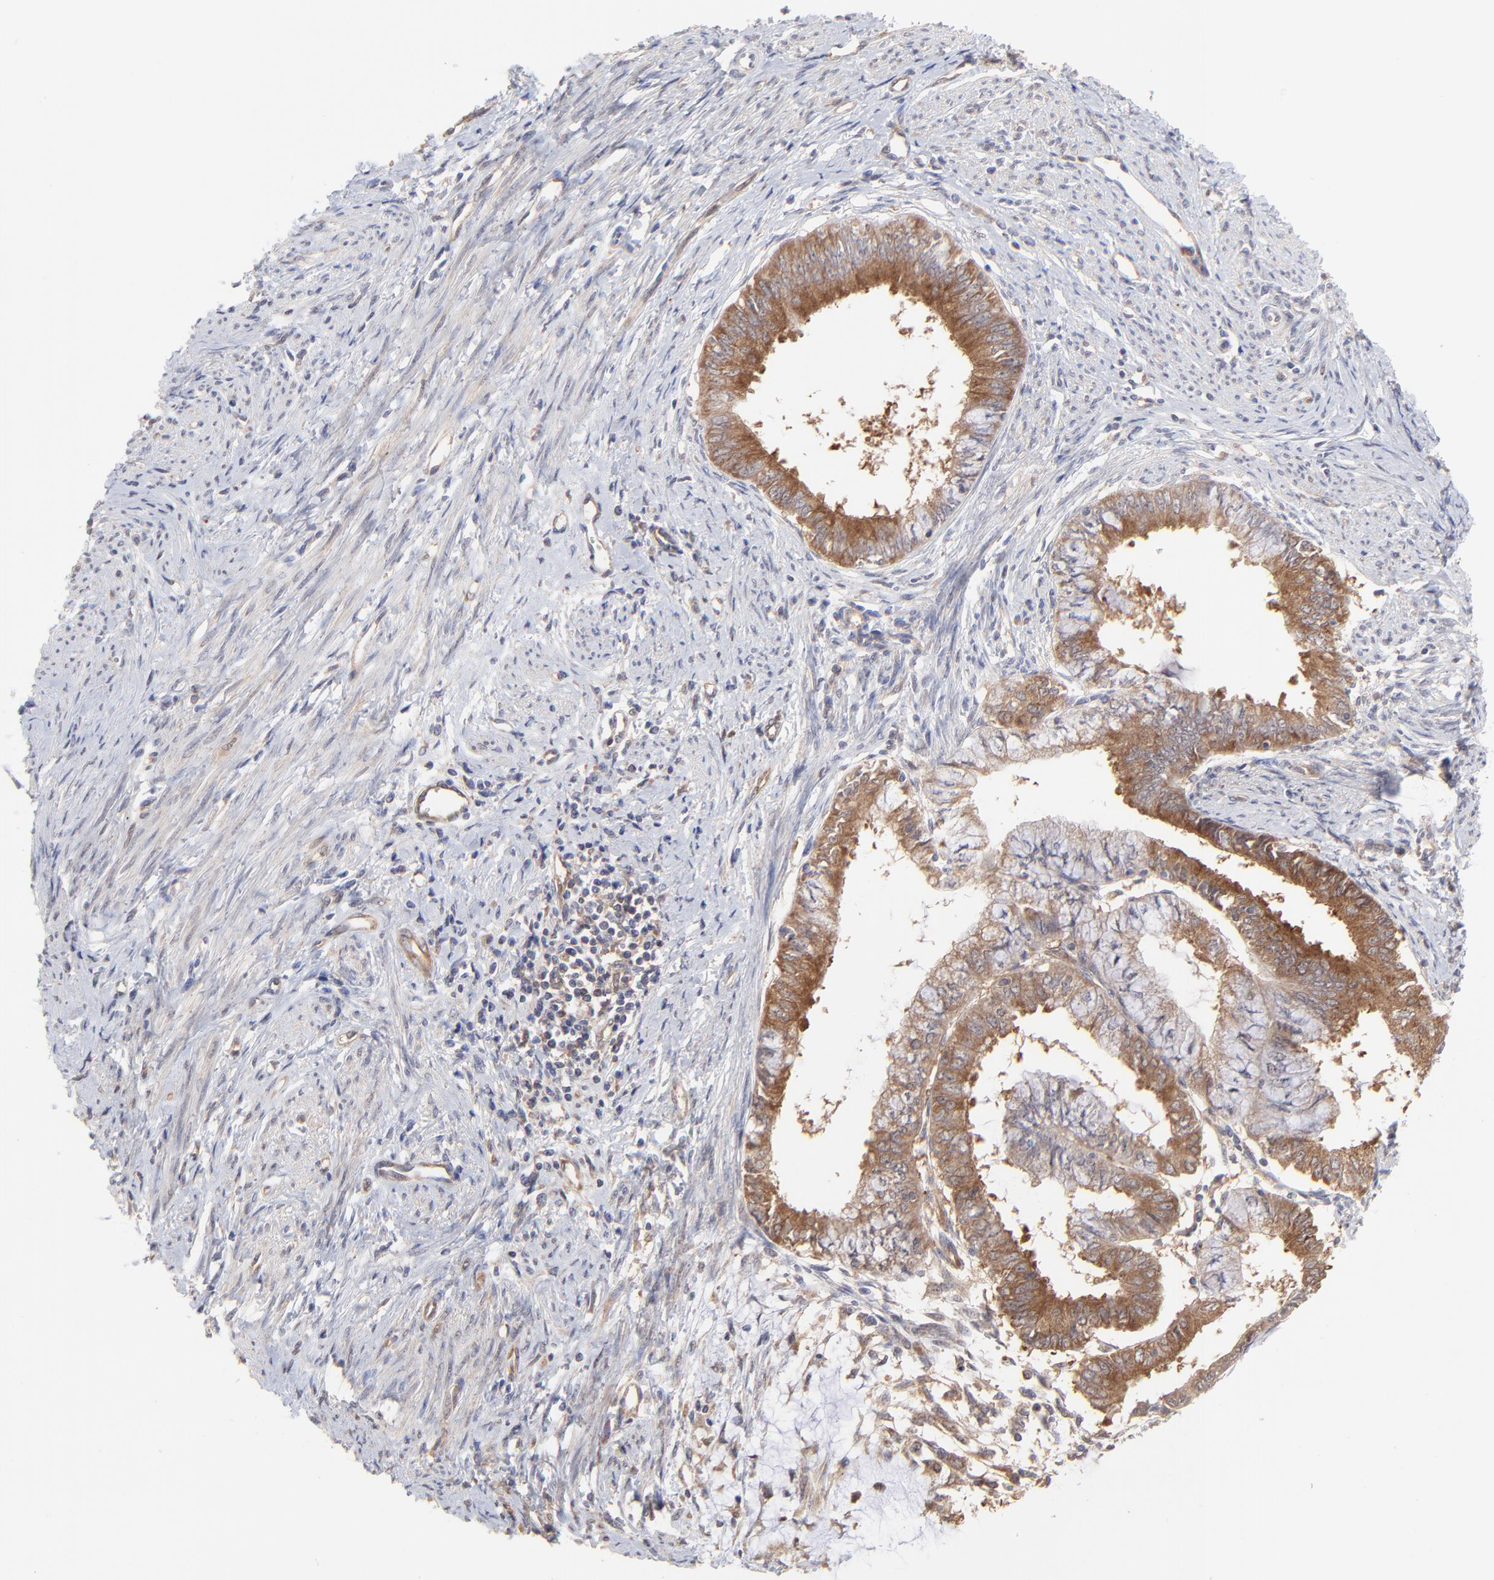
{"staining": {"intensity": "moderate", "quantity": ">75%", "location": "cytoplasmic/membranous"}, "tissue": "endometrial cancer", "cell_type": "Tumor cells", "image_type": "cancer", "snomed": [{"axis": "morphology", "description": "Adenocarcinoma, NOS"}, {"axis": "topography", "description": "Endometrium"}], "caption": "Brown immunohistochemical staining in human adenocarcinoma (endometrial) reveals moderate cytoplasmic/membranous positivity in about >75% of tumor cells.", "gene": "GART", "patient": {"sex": "female", "age": 76}}